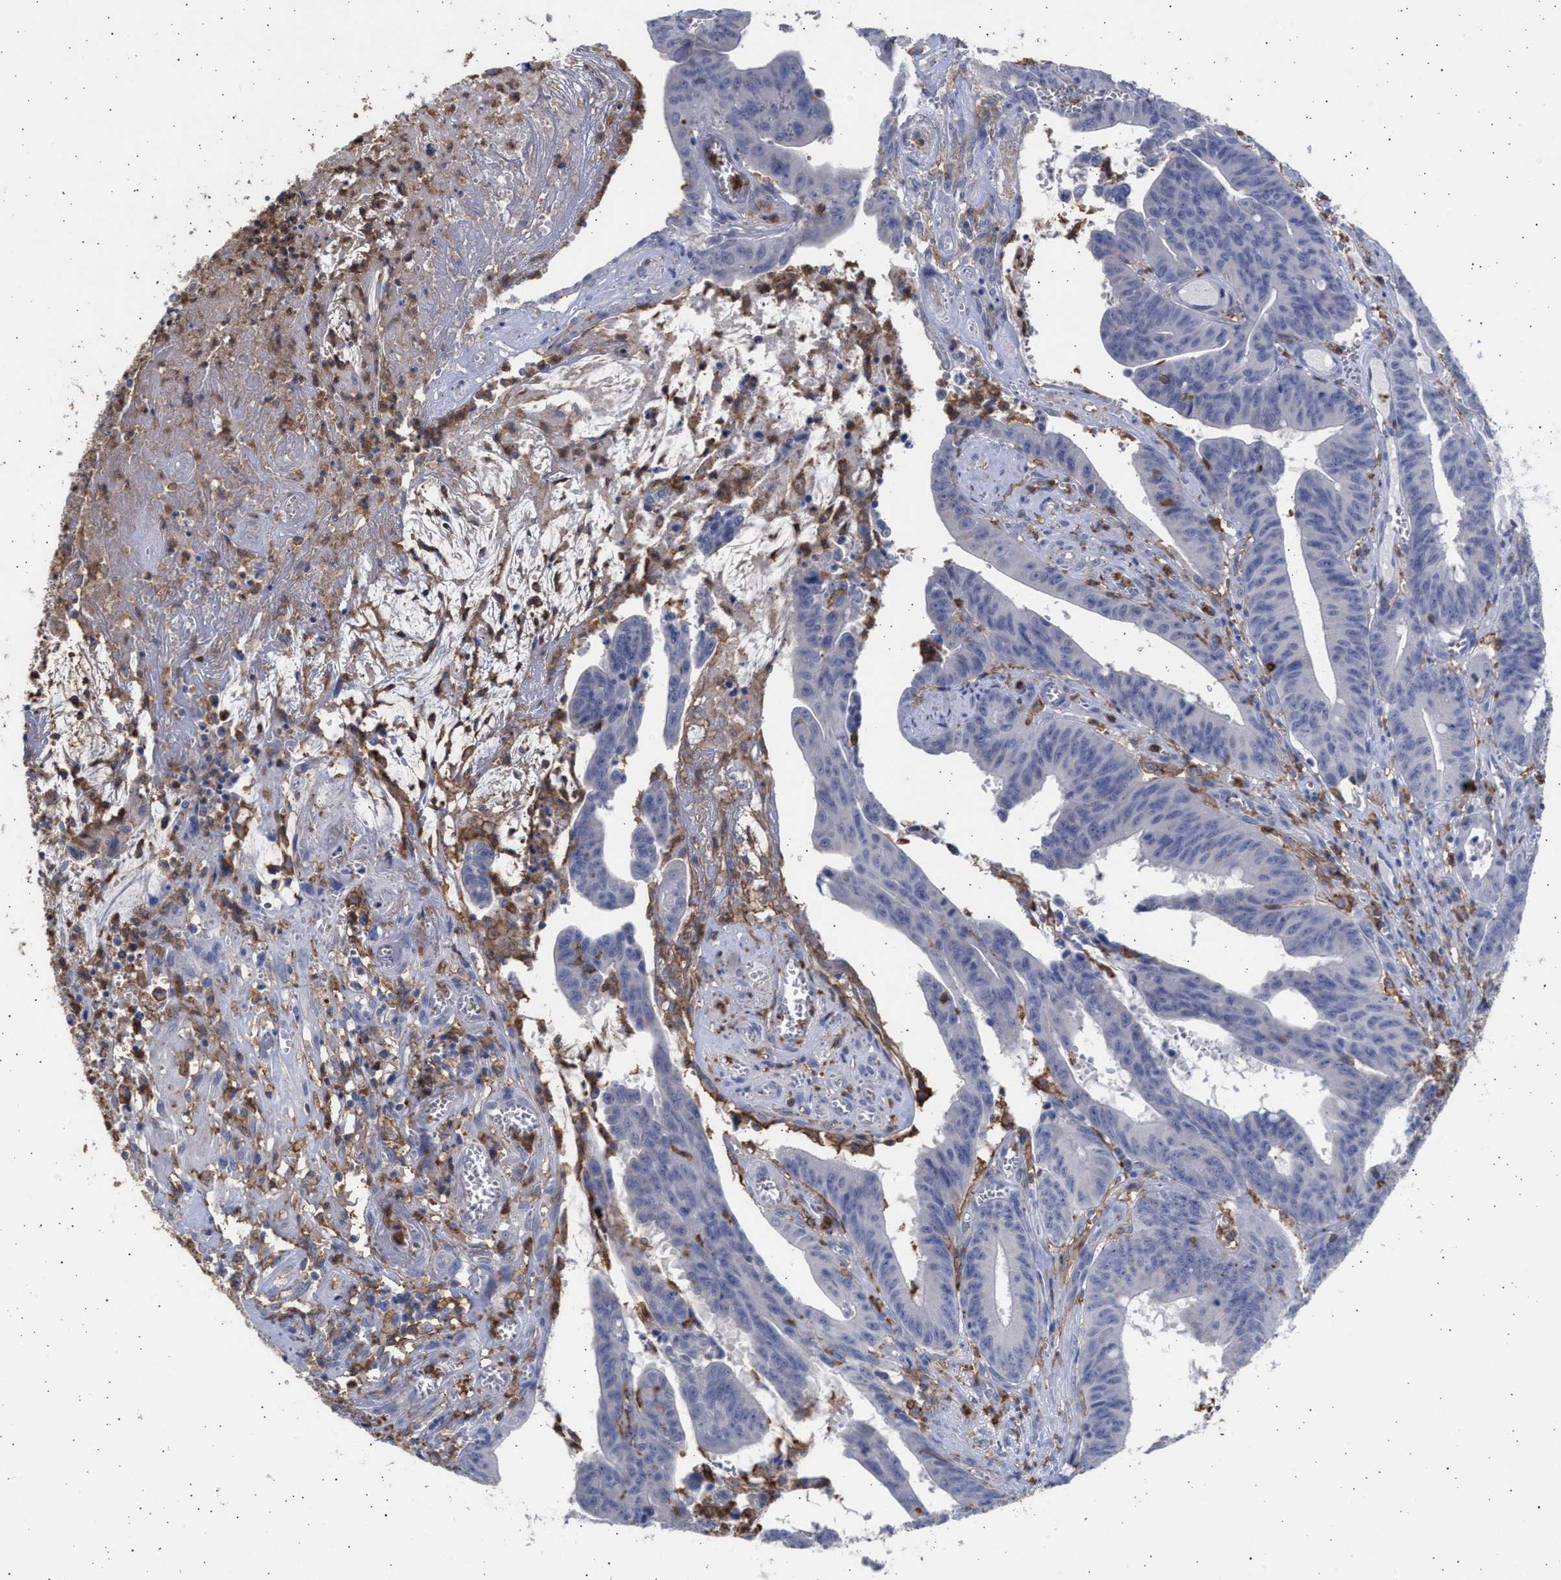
{"staining": {"intensity": "negative", "quantity": "none", "location": "none"}, "tissue": "colorectal cancer", "cell_type": "Tumor cells", "image_type": "cancer", "snomed": [{"axis": "morphology", "description": "Adenocarcinoma, NOS"}, {"axis": "topography", "description": "Colon"}], "caption": "This is a micrograph of immunohistochemistry (IHC) staining of colorectal adenocarcinoma, which shows no positivity in tumor cells. The staining was performed using DAB (3,3'-diaminobenzidine) to visualize the protein expression in brown, while the nuclei were stained in blue with hematoxylin (Magnification: 20x).", "gene": "FCER1A", "patient": {"sex": "male", "age": 45}}